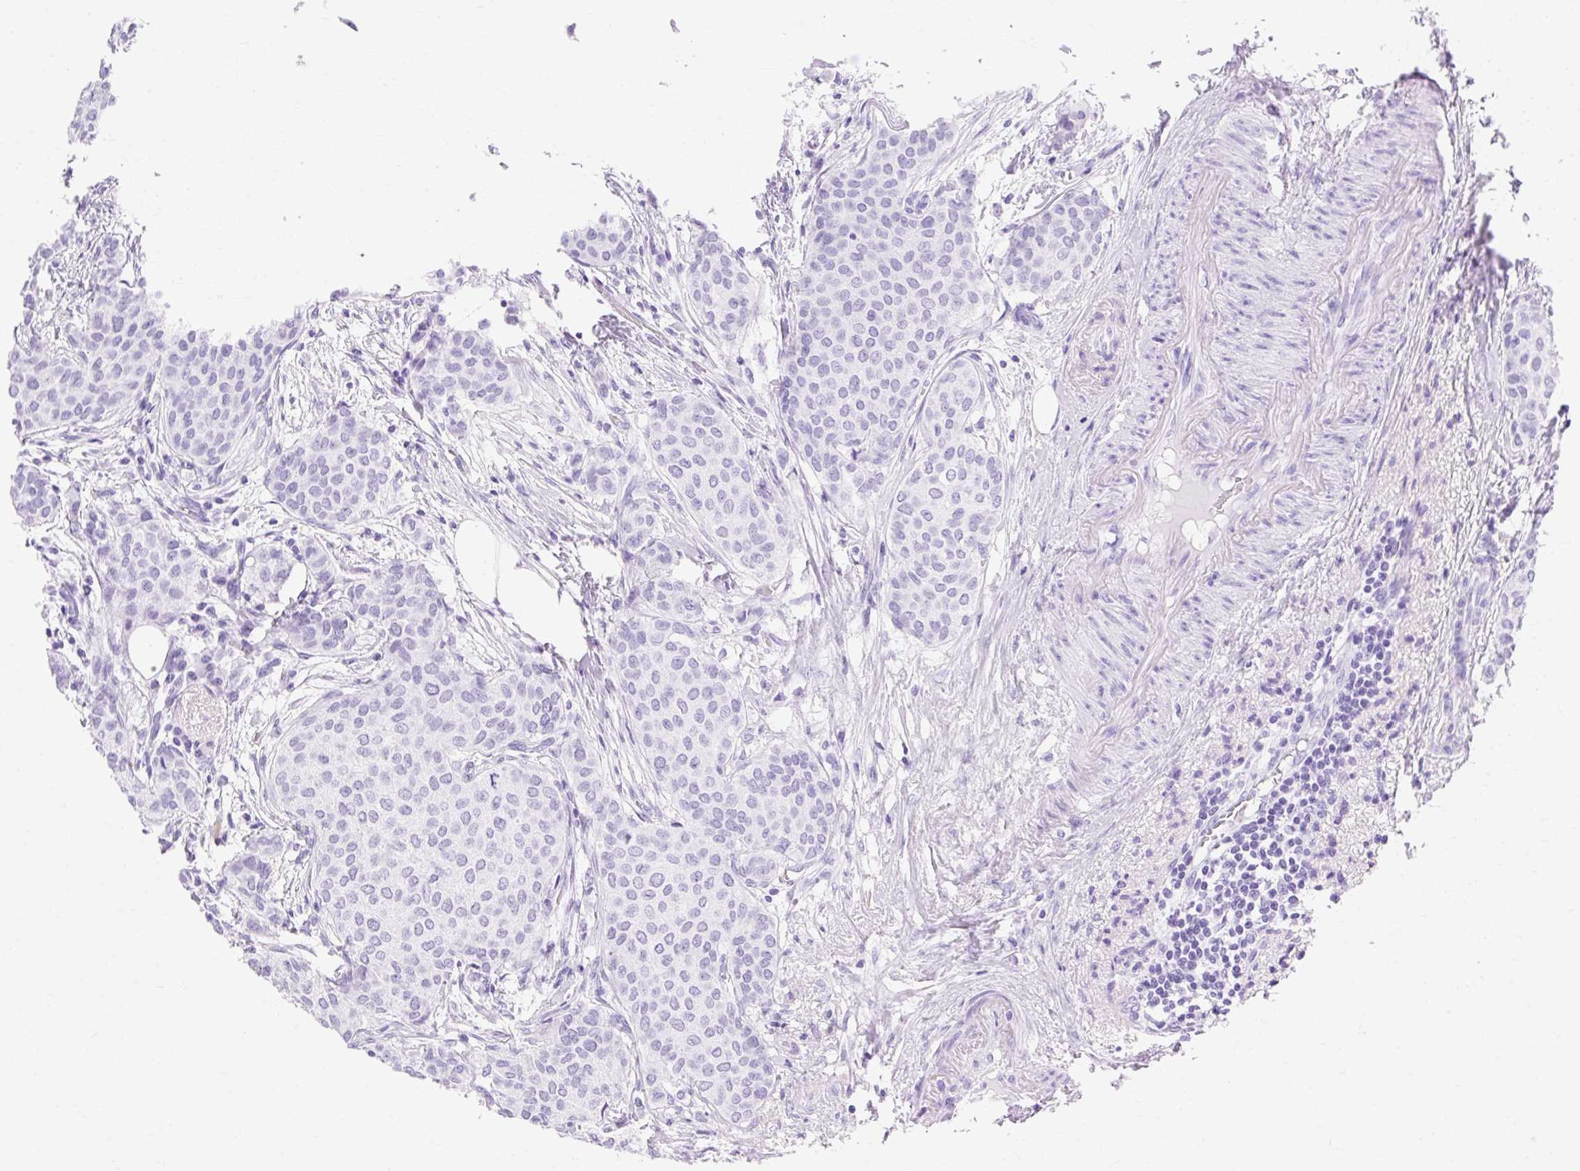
{"staining": {"intensity": "negative", "quantity": "none", "location": "none"}, "tissue": "breast cancer", "cell_type": "Tumor cells", "image_type": "cancer", "snomed": [{"axis": "morphology", "description": "Duct carcinoma"}, {"axis": "topography", "description": "Breast"}], "caption": "High power microscopy image of an immunohistochemistry photomicrograph of breast cancer (infiltrating ductal carcinoma), revealing no significant staining in tumor cells.", "gene": "MBP", "patient": {"sex": "female", "age": 47}}